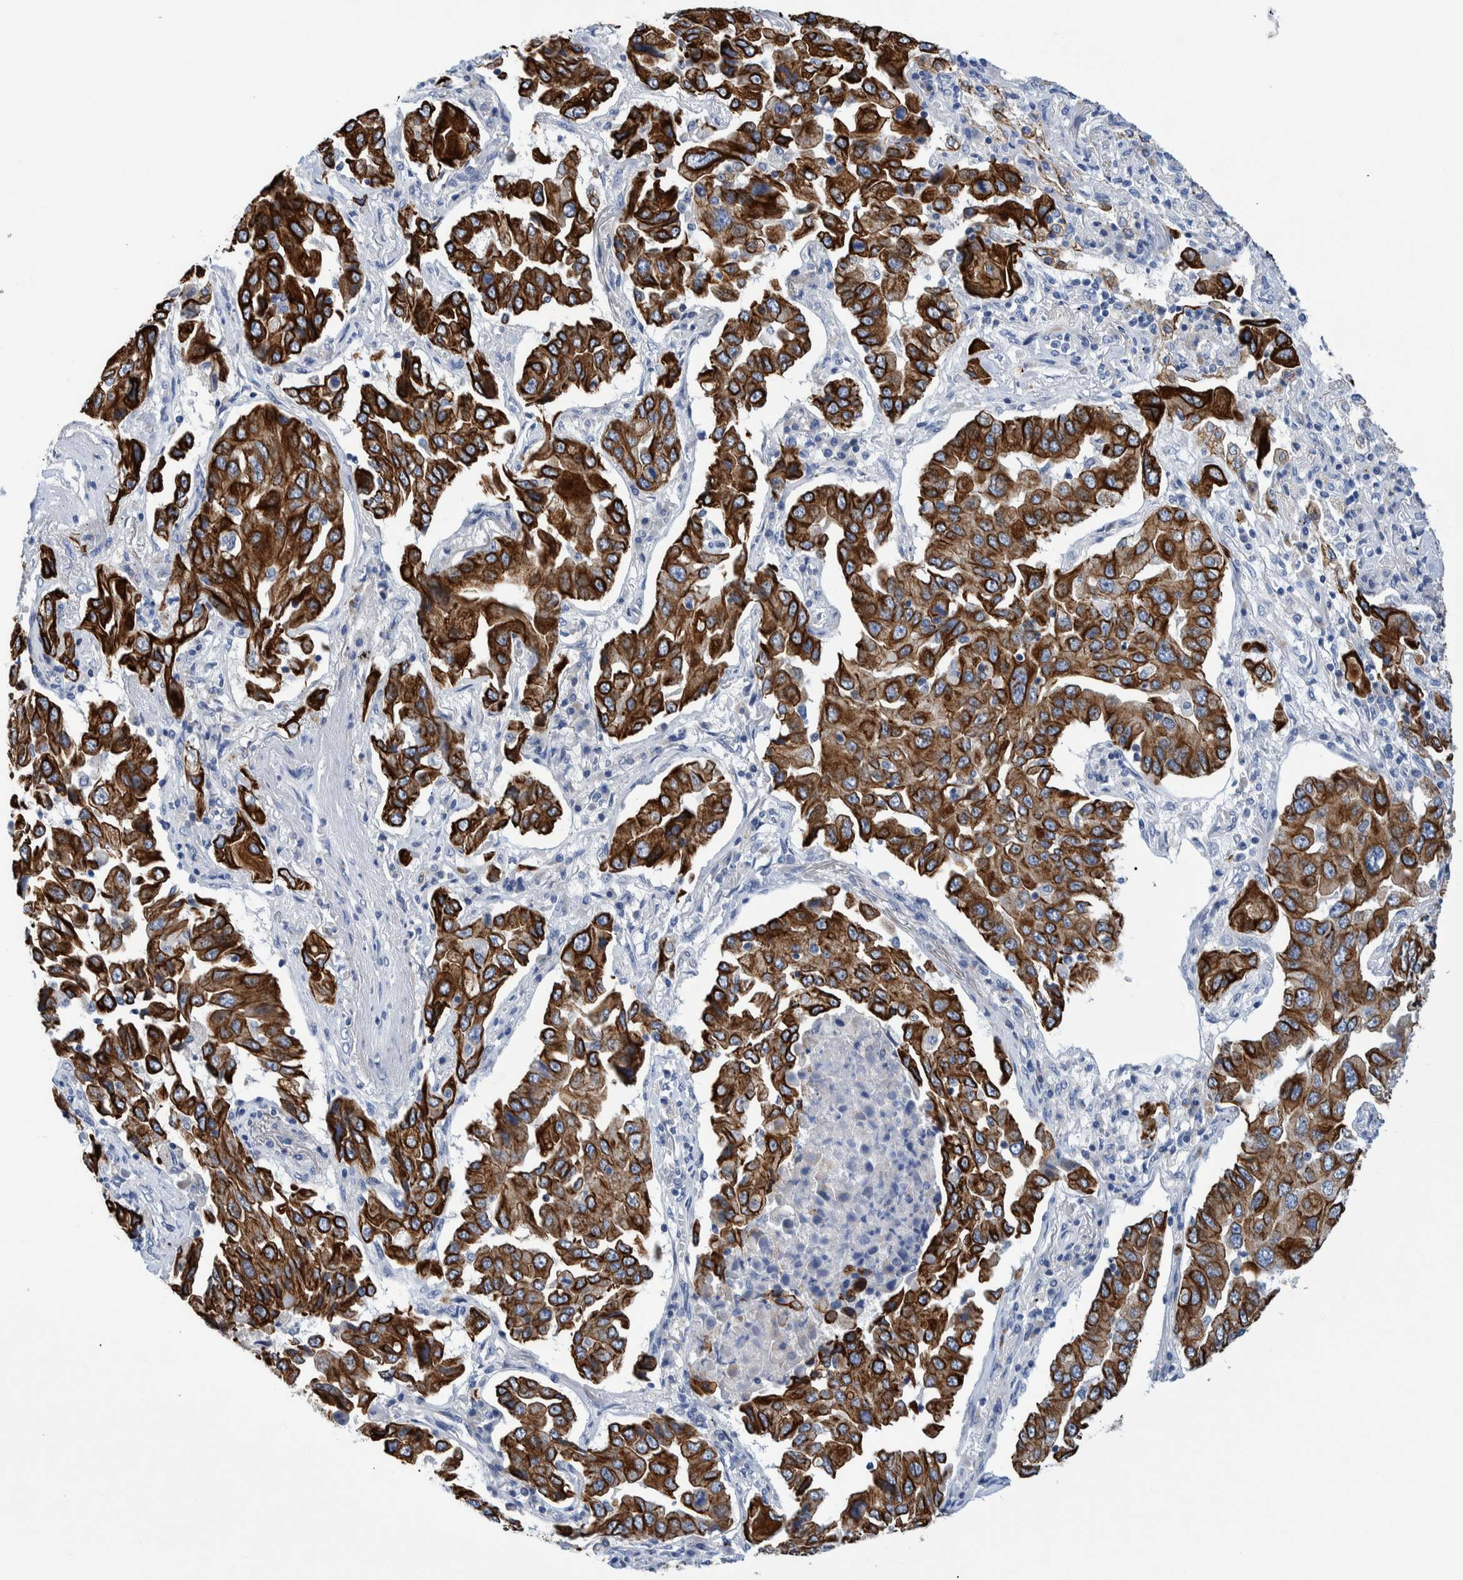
{"staining": {"intensity": "strong", "quantity": ">75%", "location": "cytoplasmic/membranous"}, "tissue": "lung cancer", "cell_type": "Tumor cells", "image_type": "cancer", "snomed": [{"axis": "morphology", "description": "Adenocarcinoma, NOS"}, {"axis": "topography", "description": "Lung"}], "caption": "DAB (3,3'-diaminobenzidine) immunohistochemical staining of human lung cancer (adenocarcinoma) shows strong cytoplasmic/membranous protein staining in about >75% of tumor cells.", "gene": "MKS1", "patient": {"sex": "female", "age": 65}}